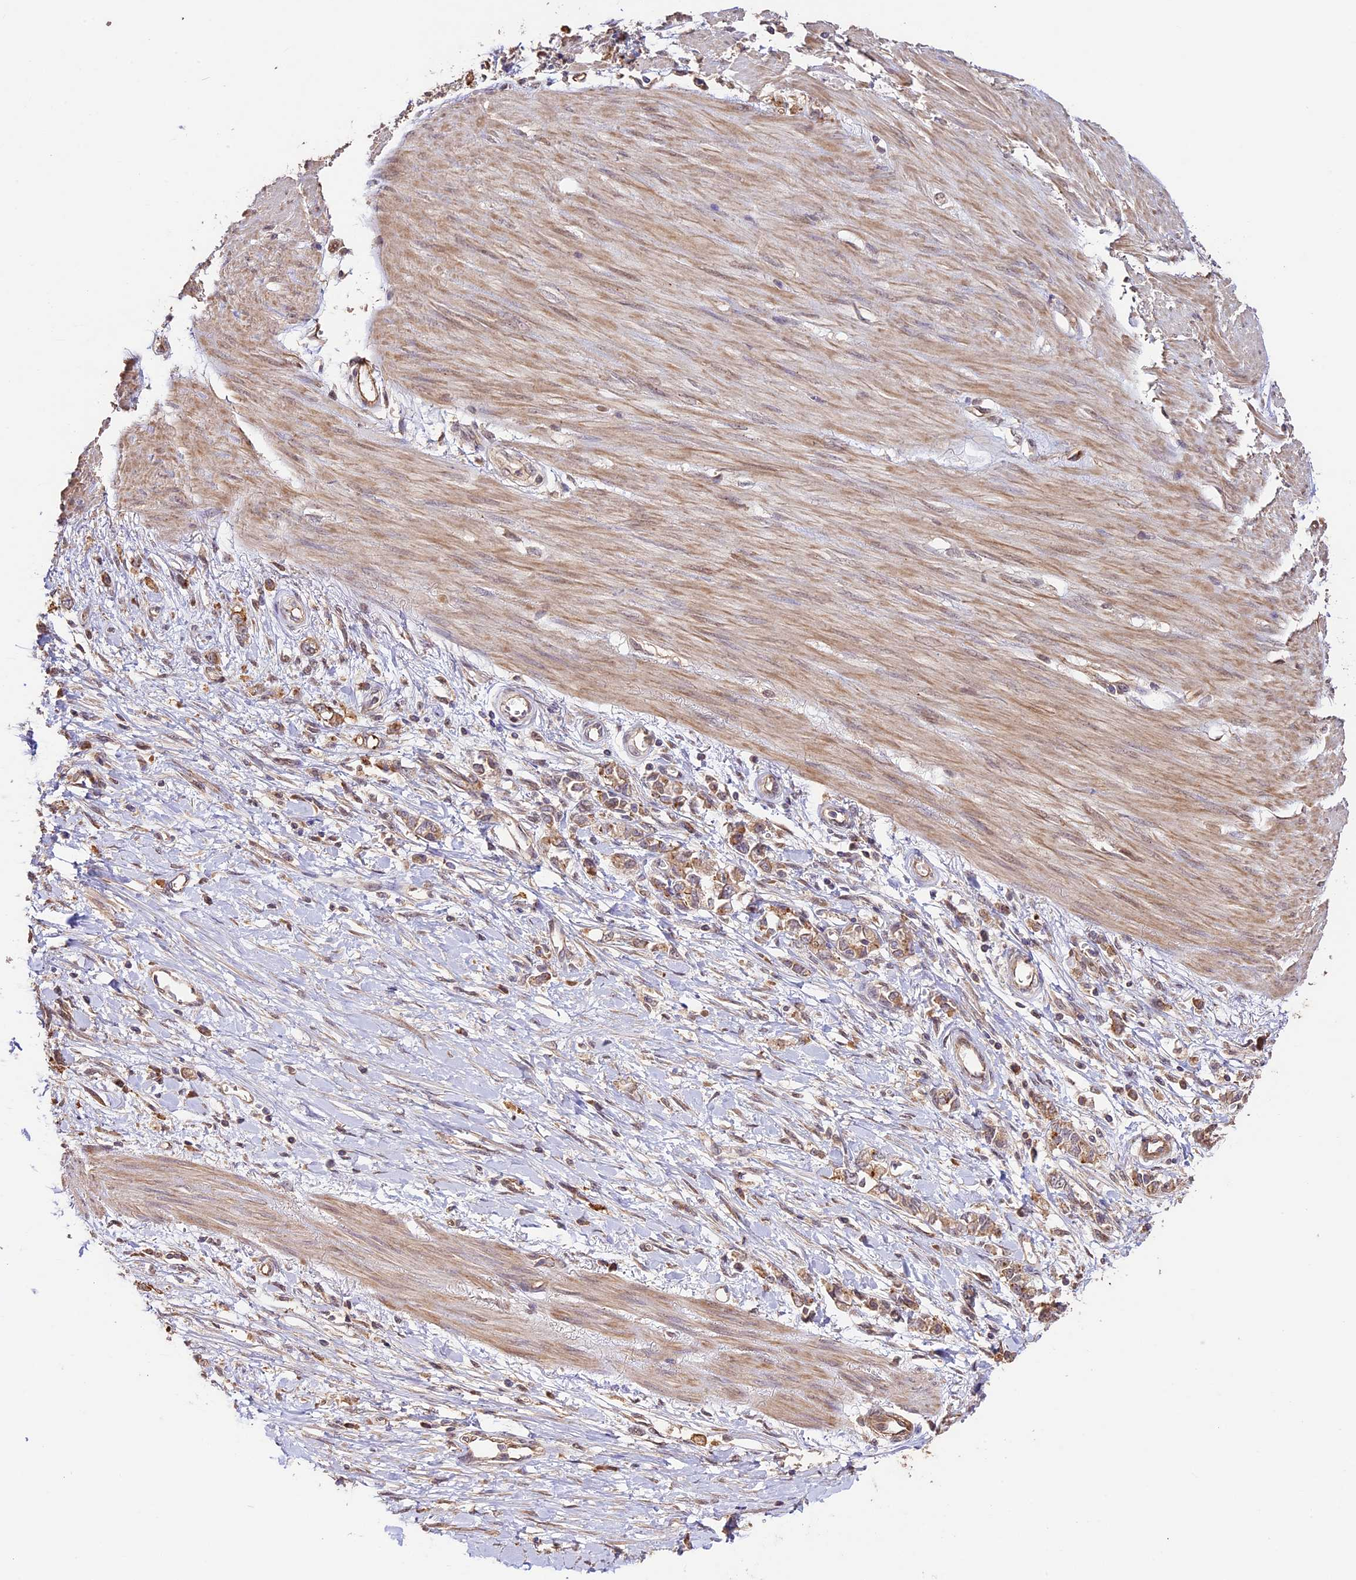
{"staining": {"intensity": "moderate", "quantity": ">75%", "location": "cytoplasmic/membranous"}, "tissue": "stomach cancer", "cell_type": "Tumor cells", "image_type": "cancer", "snomed": [{"axis": "morphology", "description": "Adenocarcinoma, NOS"}, {"axis": "topography", "description": "Stomach"}], "caption": "Human adenocarcinoma (stomach) stained with a protein marker shows moderate staining in tumor cells.", "gene": "BCAS4", "patient": {"sex": "female", "age": 76}}